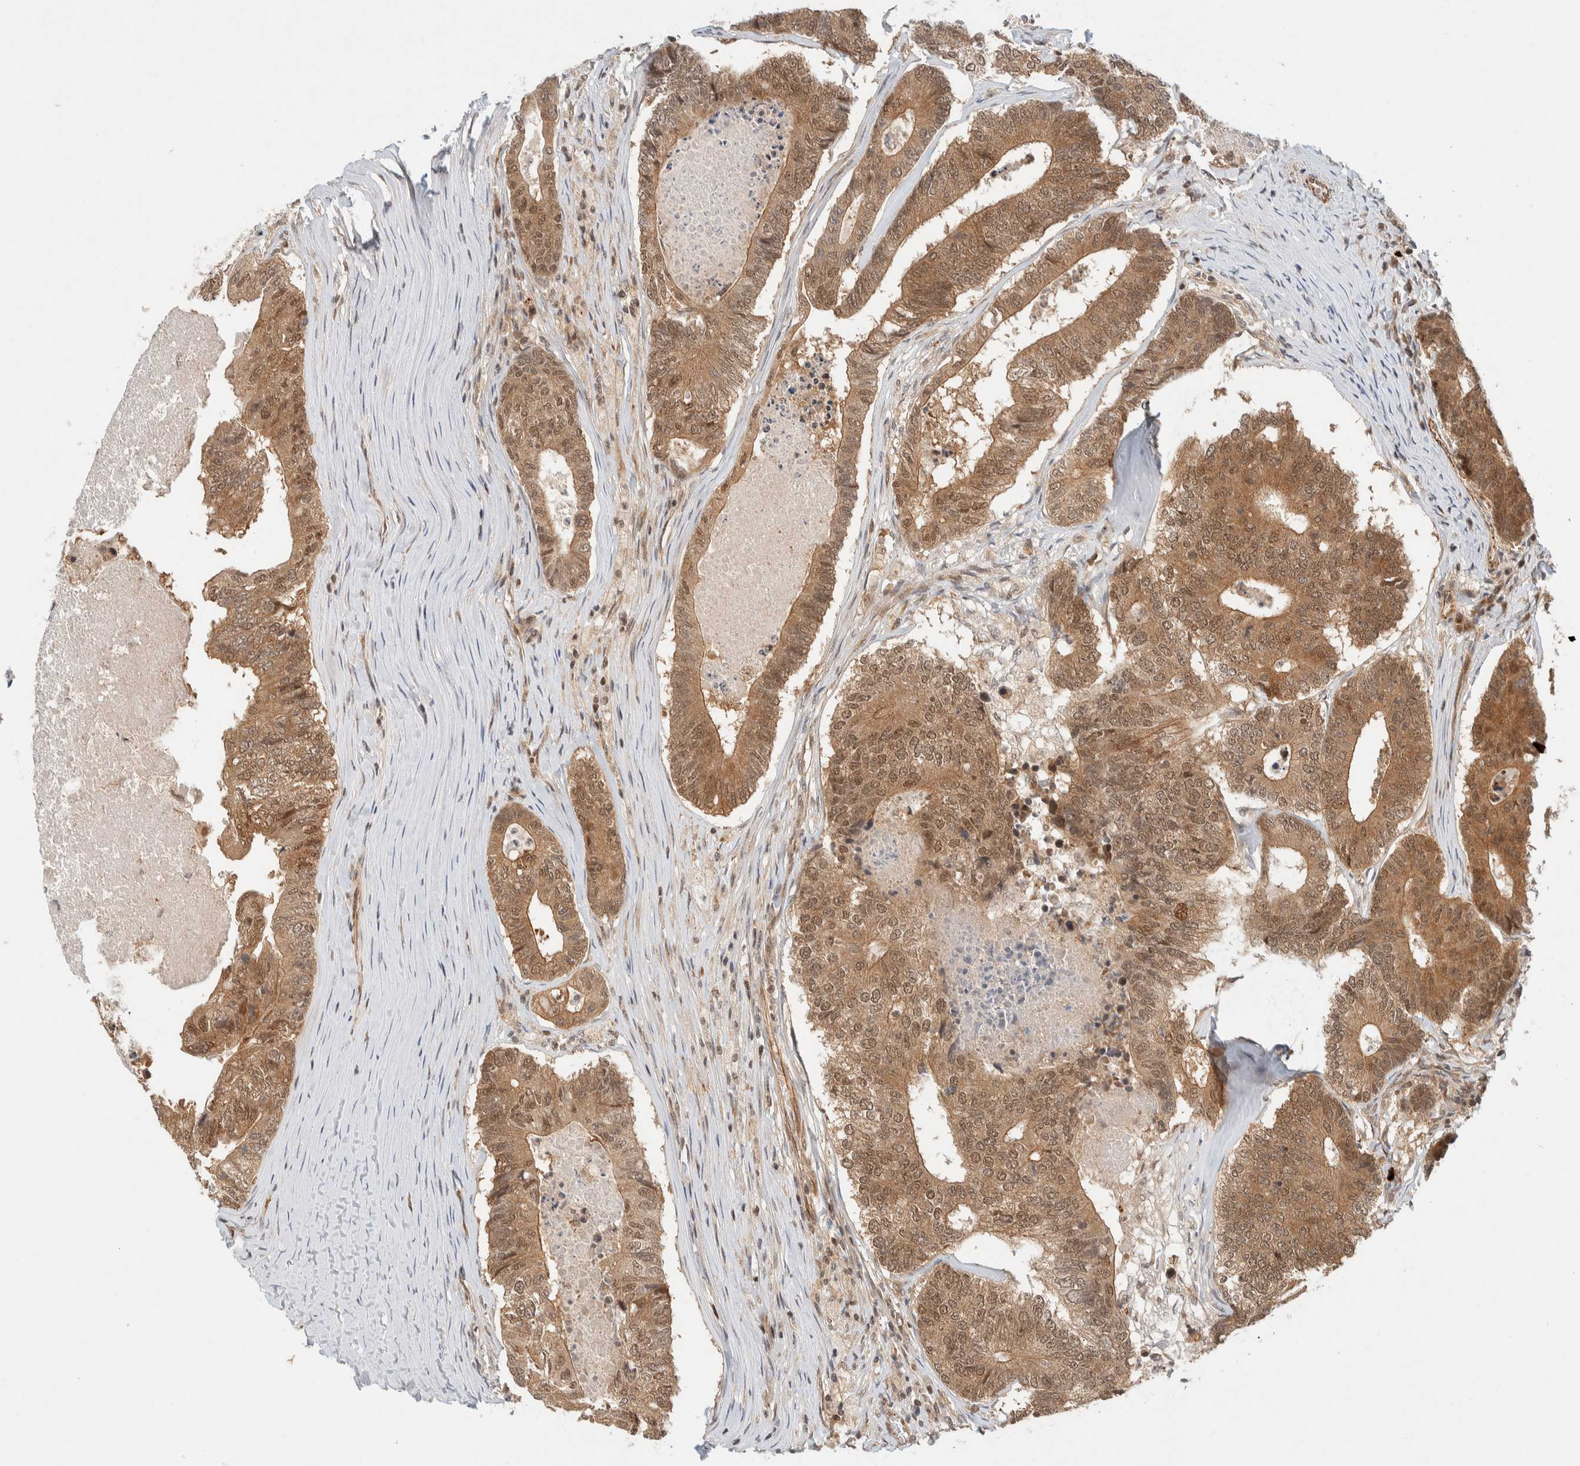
{"staining": {"intensity": "moderate", "quantity": ">75%", "location": "cytoplasmic/membranous,nuclear"}, "tissue": "colorectal cancer", "cell_type": "Tumor cells", "image_type": "cancer", "snomed": [{"axis": "morphology", "description": "Adenocarcinoma, NOS"}, {"axis": "topography", "description": "Colon"}], "caption": "Immunohistochemical staining of human colorectal cancer demonstrates medium levels of moderate cytoplasmic/membranous and nuclear staining in approximately >75% of tumor cells. Using DAB (3,3'-diaminobenzidine) (brown) and hematoxylin (blue) stains, captured at high magnification using brightfield microscopy.", "gene": "C8orf76", "patient": {"sex": "female", "age": 67}}